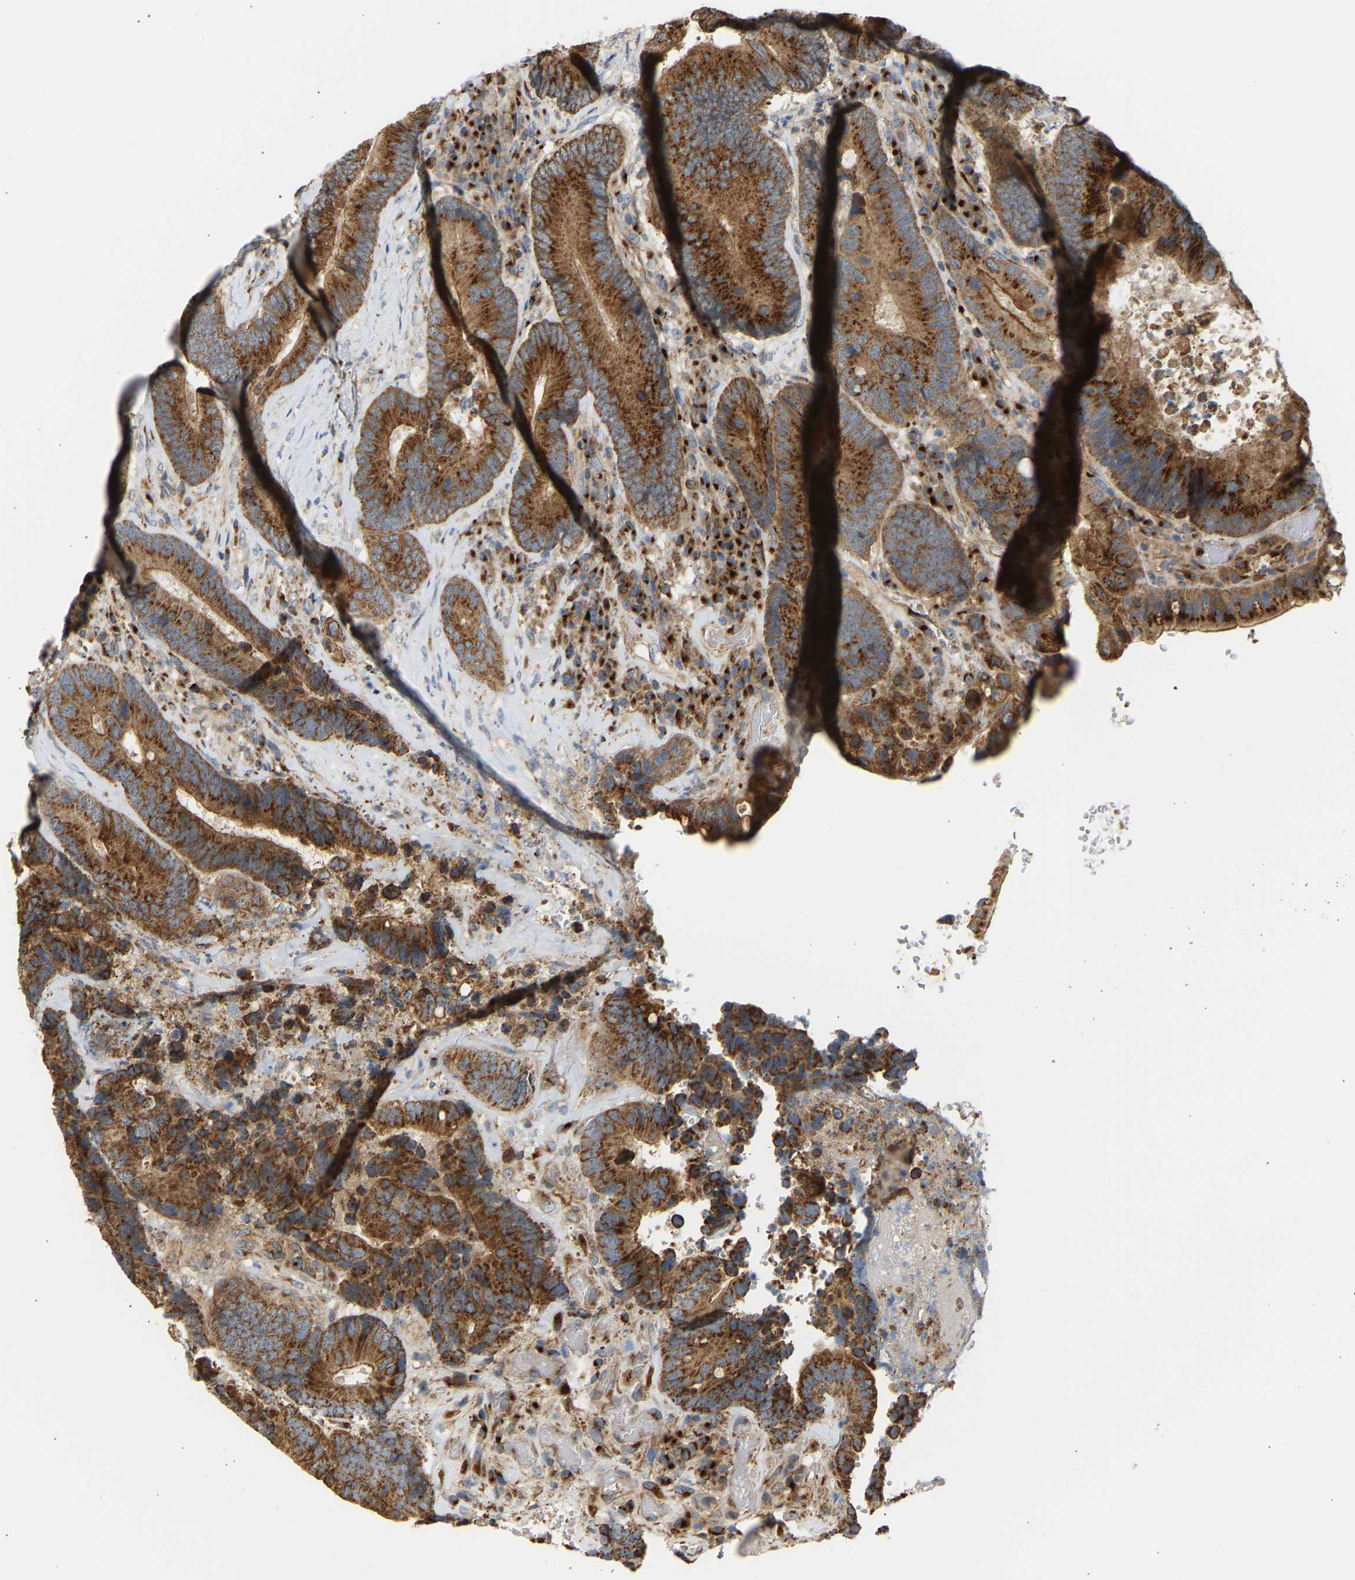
{"staining": {"intensity": "strong", "quantity": ">75%", "location": "cytoplasmic/membranous"}, "tissue": "colorectal cancer", "cell_type": "Tumor cells", "image_type": "cancer", "snomed": [{"axis": "morphology", "description": "Adenocarcinoma, NOS"}, {"axis": "topography", "description": "Rectum"}], "caption": "Protein analysis of colorectal cancer (adenocarcinoma) tissue reveals strong cytoplasmic/membranous positivity in approximately >75% of tumor cells.", "gene": "YIPF2", "patient": {"sex": "female", "age": 89}}